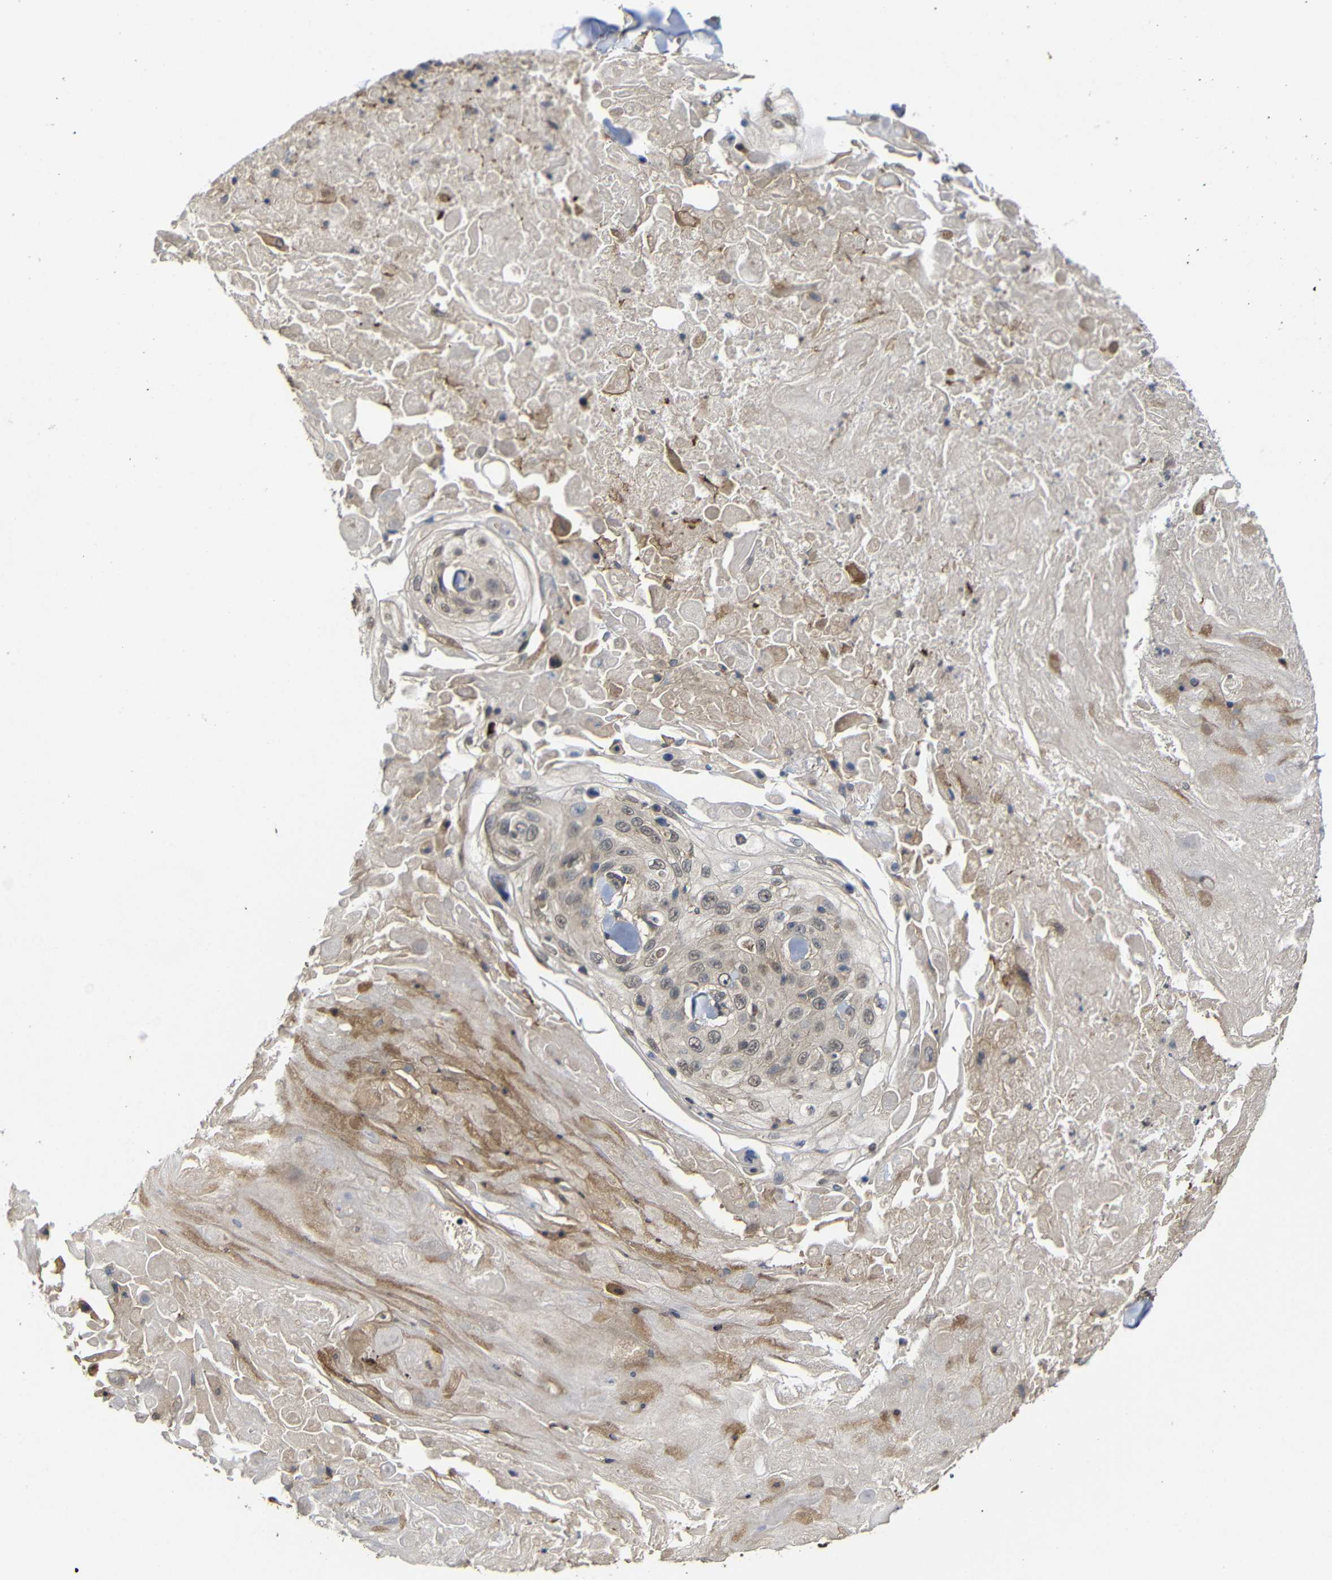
{"staining": {"intensity": "negative", "quantity": "none", "location": "none"}, "tissue": "skin cancer", "cell_type": "Tumor cells", "image_type": "cancer", "snomed": [{"axis": "morphology", "description": "Squamous cell carcinoma, NOS"}, {"axis": "topography", "description": "Skin"}], "caption": "Protein analysis of skin cancer reveals no significant staining in tumor cells.", "gene": "ATG12", "patient": {"sex": "male", "age": 86}}